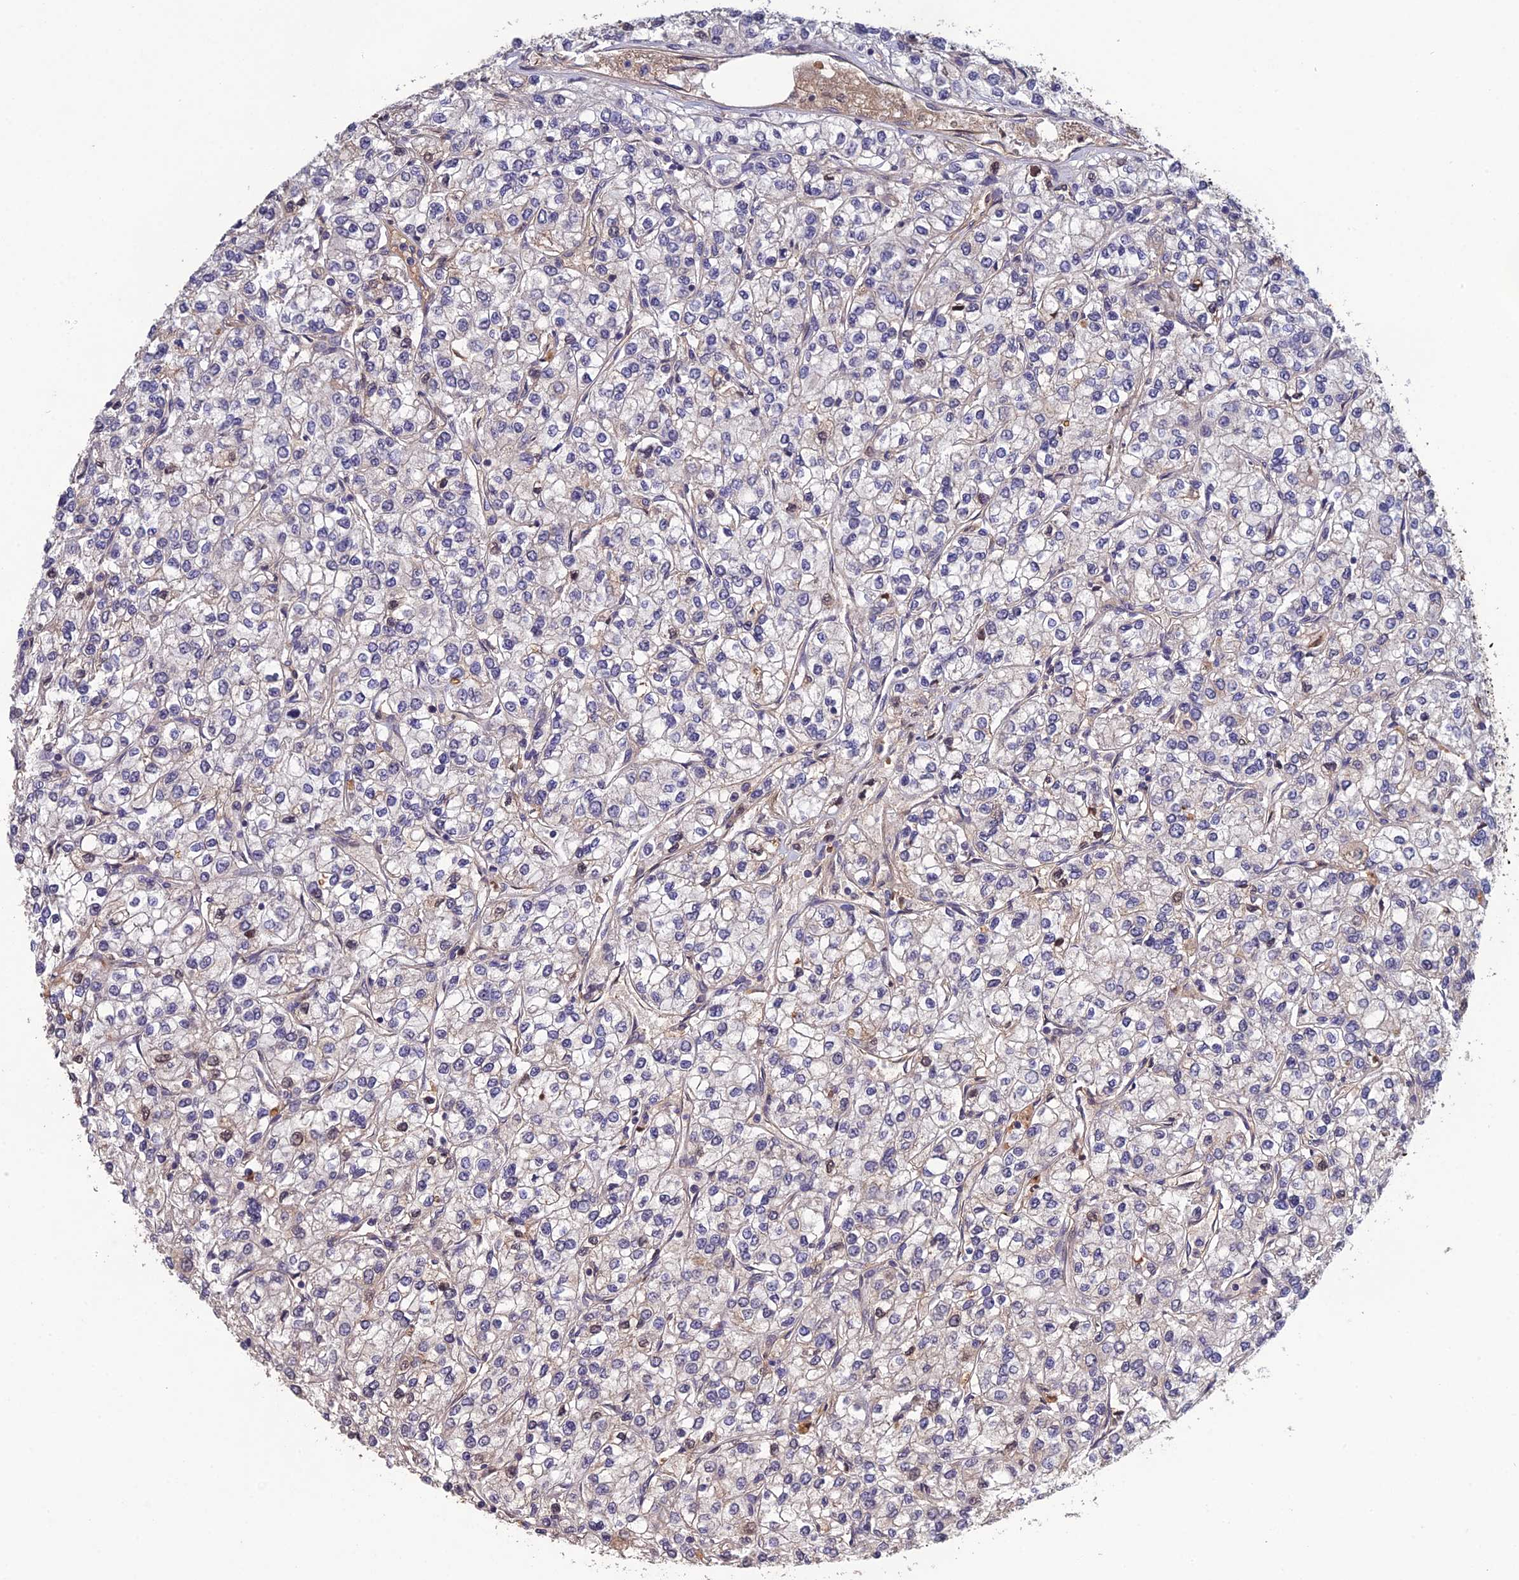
{"staining": {"intensity": "negative", "quantity": "none", "location": "none"}, "tissue": "renal cancer", "cell_type": "Tumor cells", "image_type": "cancer", "snomed": [{"axis": "morphology", "description": "Adenocarcinoma, NOS"}, {"axis": "topography", "description": "Kidney"}], "caption": "A micrograph of human renal cancer is negative for staining in tumor cells.", "gene": "SLC39A13", "patient": {"sex": "male", "age": 80}}